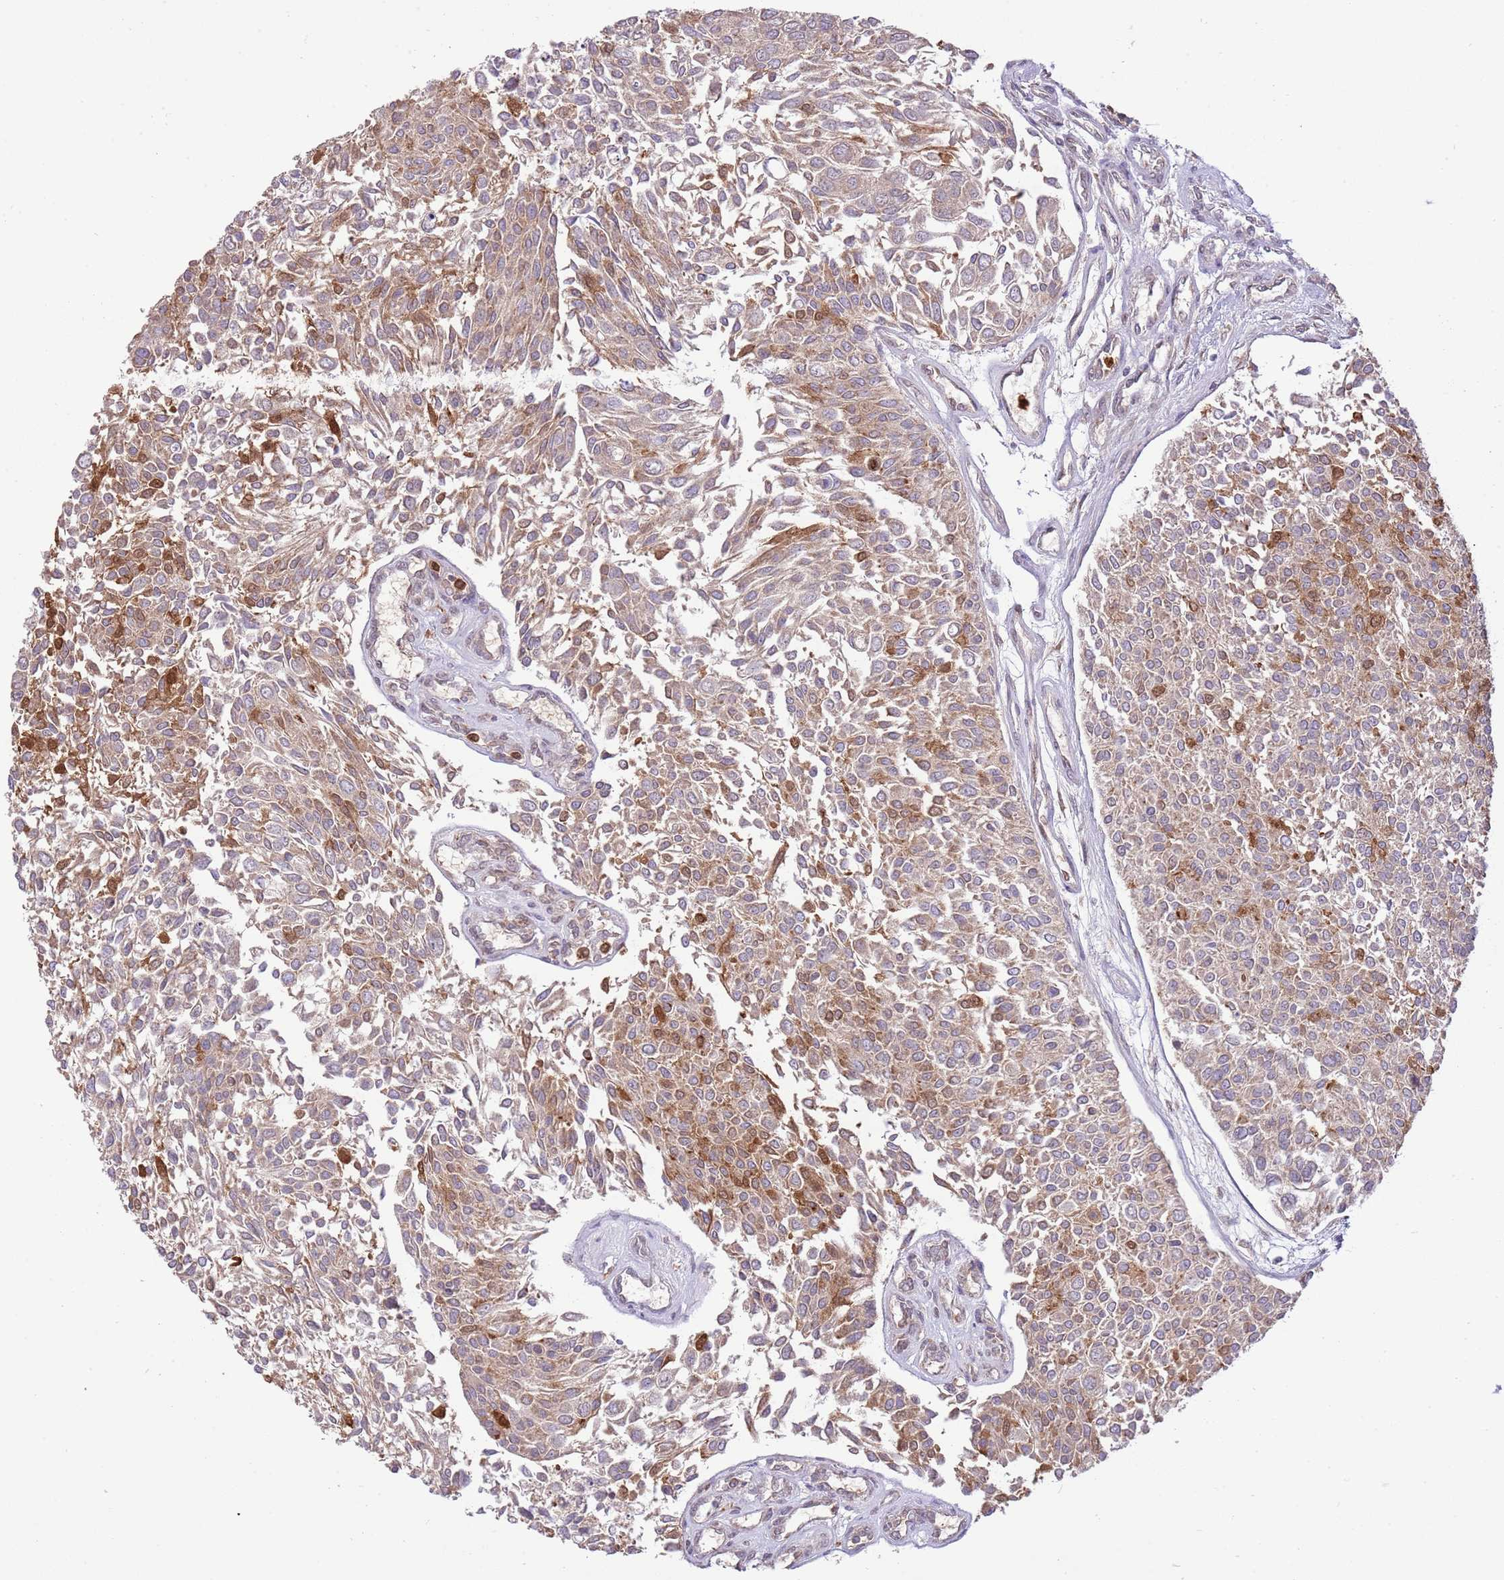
{"staining": {"intensity": "moderate", "quantity": "25%-75%", "location": "cytoplasmic/membranous"}, "tissue": "urothelial cancer", "cell_type": "Tumor cells", "image_type": "cancer", "snomed": [{"axis": "morphology", "description": "Urothelial carcinoma, NOS"}, {"axis": "topography", "description": "Urinary bladder"}], "caption": "The image shows a brown stain indicating the presence of a protein in the cytoplasmic/membranous of tumor cells in transitional cell carcinoma. Immunohistochemistry (ihc) stains the protein in brown and the nuclei are stained blue.", "gene": "AMIGO1", "patient": {"sex": "male", "age": 55}}